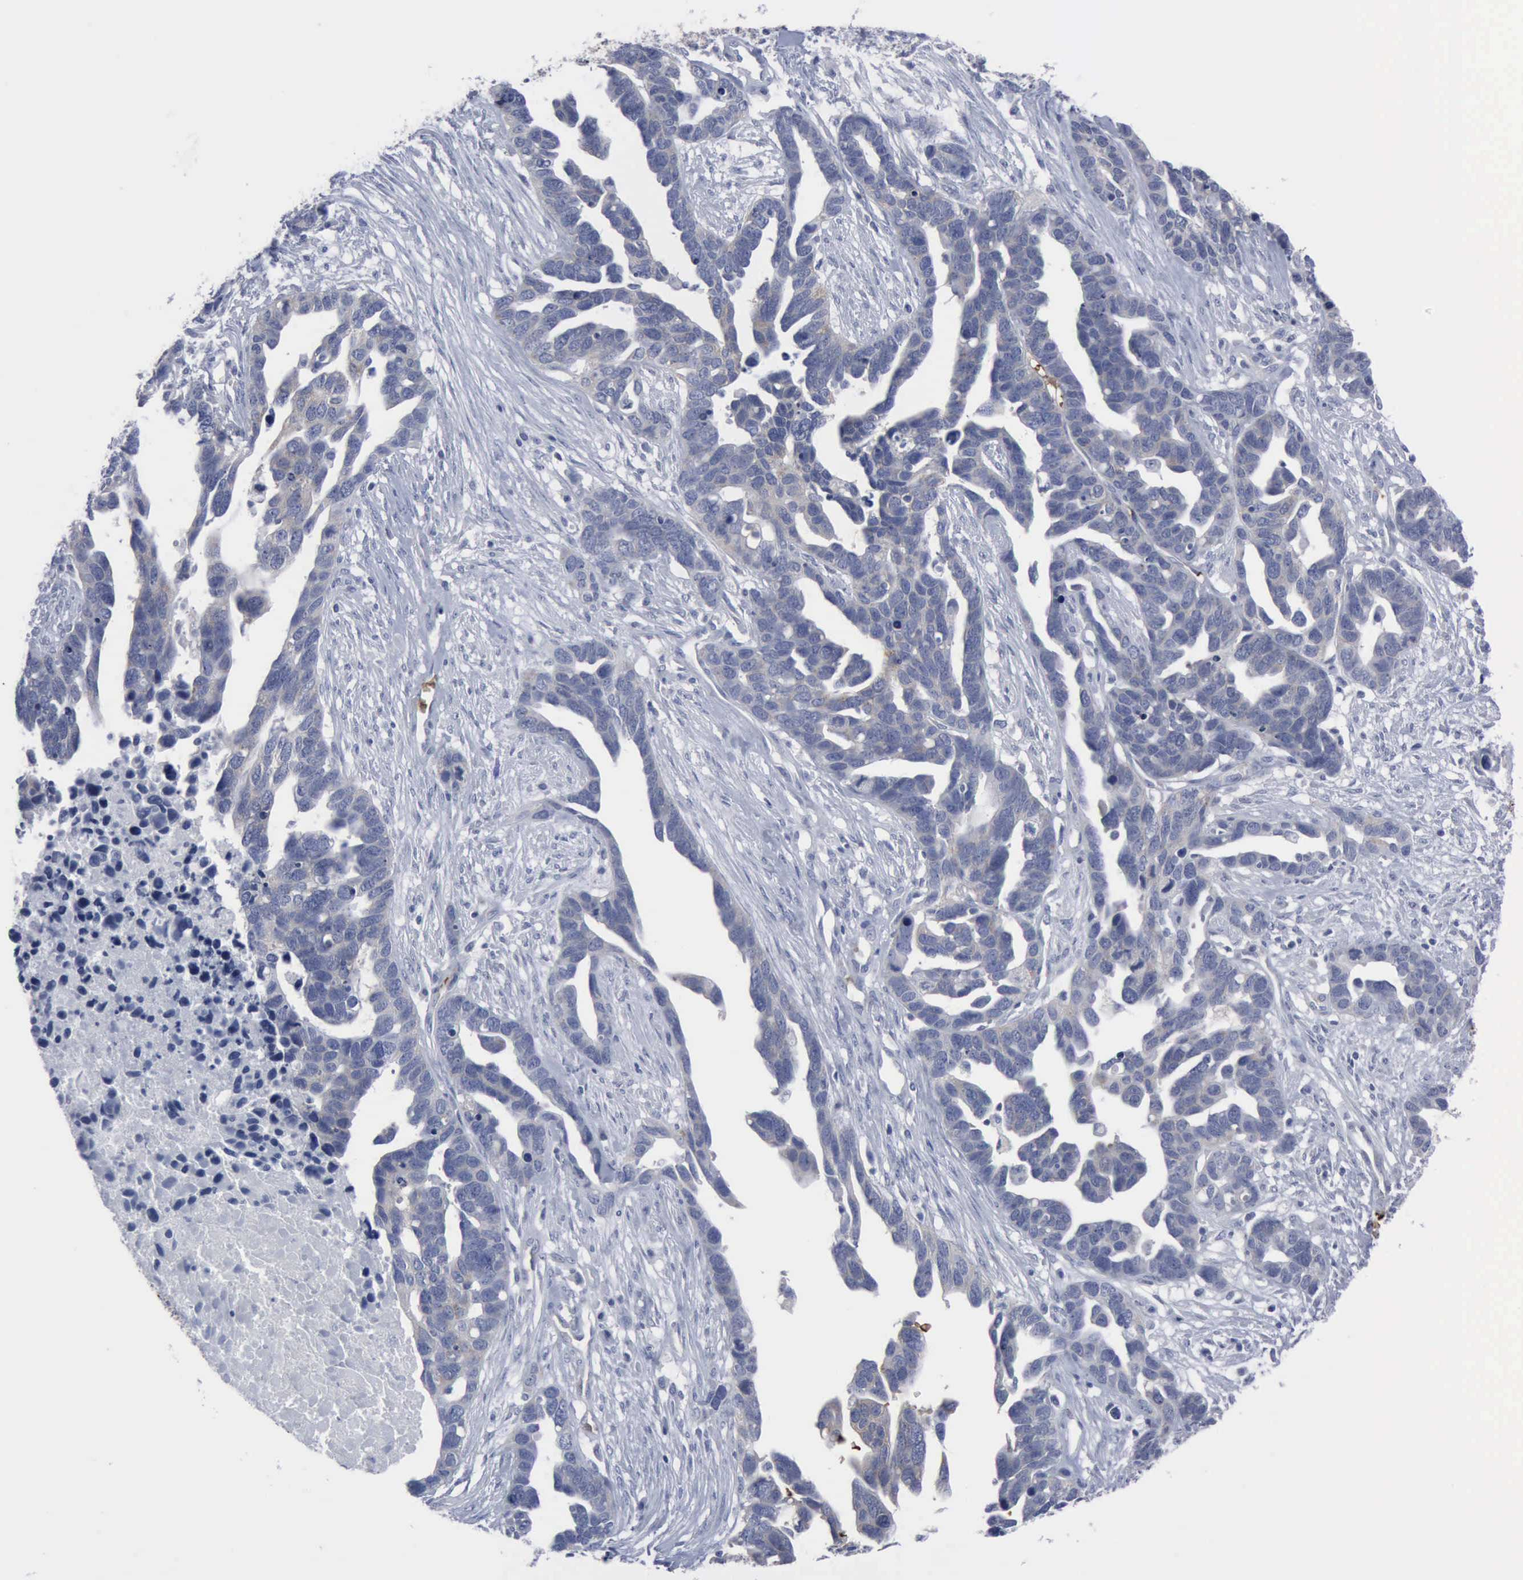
{"staining": {"intensity": "weak", "quantity": "25%-75%", "location": "cytoplasmic/membranous"}, "tissue": "ovarian cancer", "cell_type": "Tumor cells", "image_type": "cancer", "snomed": [{"axis": "morphology", "description": "Cystadenocarcinoma, serous, NOS"}, {"axis": "topography", "description": "Ovary"}], "caption": "Ovarian cancer stained with a protein marker demonstrates weak staining in tumor cells.", "gene": "TGFB1", "patient": {"sex": "female", "age": 54}}